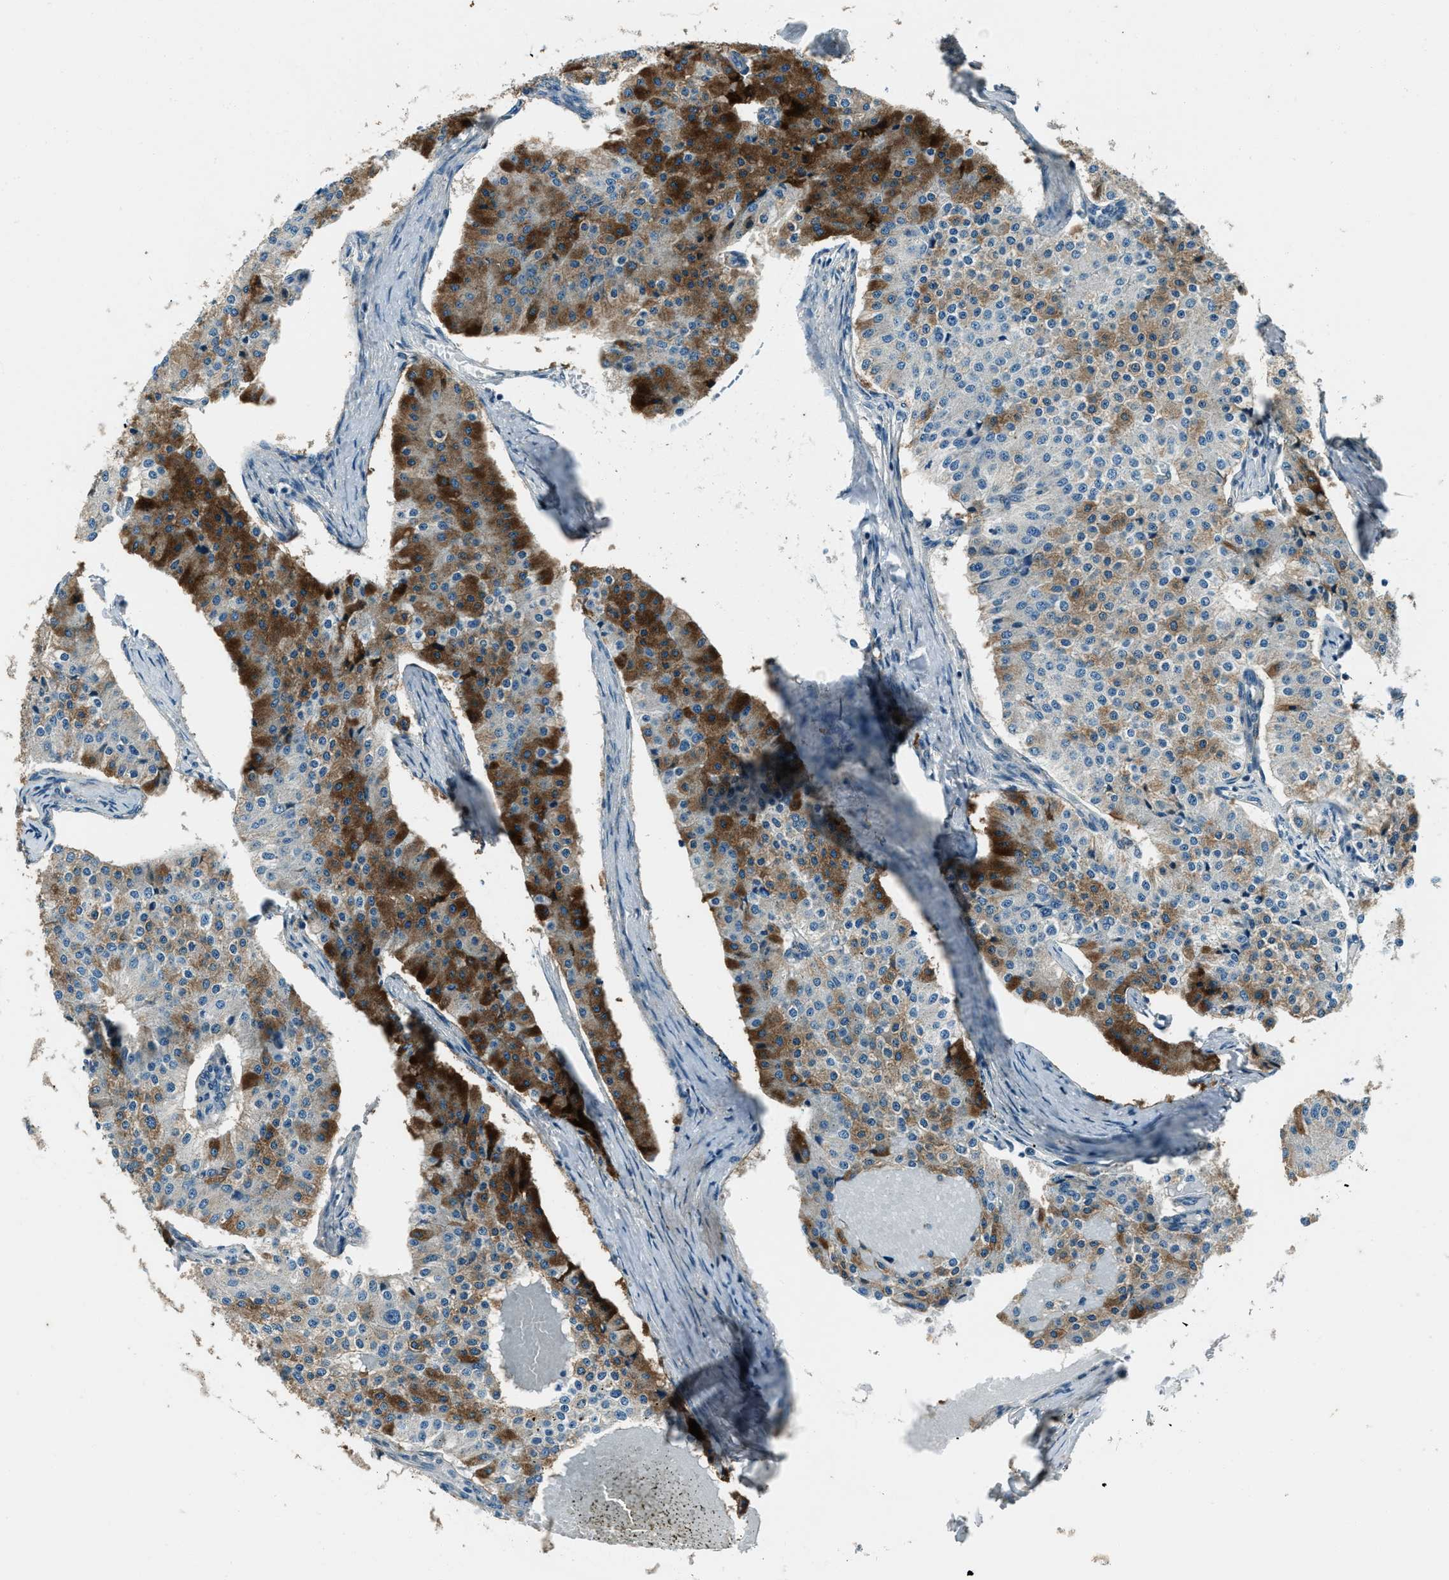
{"staining": {"intensity": "moderate", "quantity": "25%-75%", "location": "cytoplasmic/membranous"}, "tissue": "carcinoid", "cell_type": "Tumor cells", "image_type": "cancer", "snomed": [{"axis": "morphology", "description": "Carcinoid, malignant, NOS"}, {"axis": "topography", "description": "Colon"}], "caption": "Immunohistochemical staining of carcinoid reveals medium levels of moderate cytoplasmic/membranous staining in approximately 25%-75% of tumor cells. The protein is shown in brown color, while the nuclei are stained blue.", "gene": "SVIL", "patient": {"sex": "female", "age": 52}}